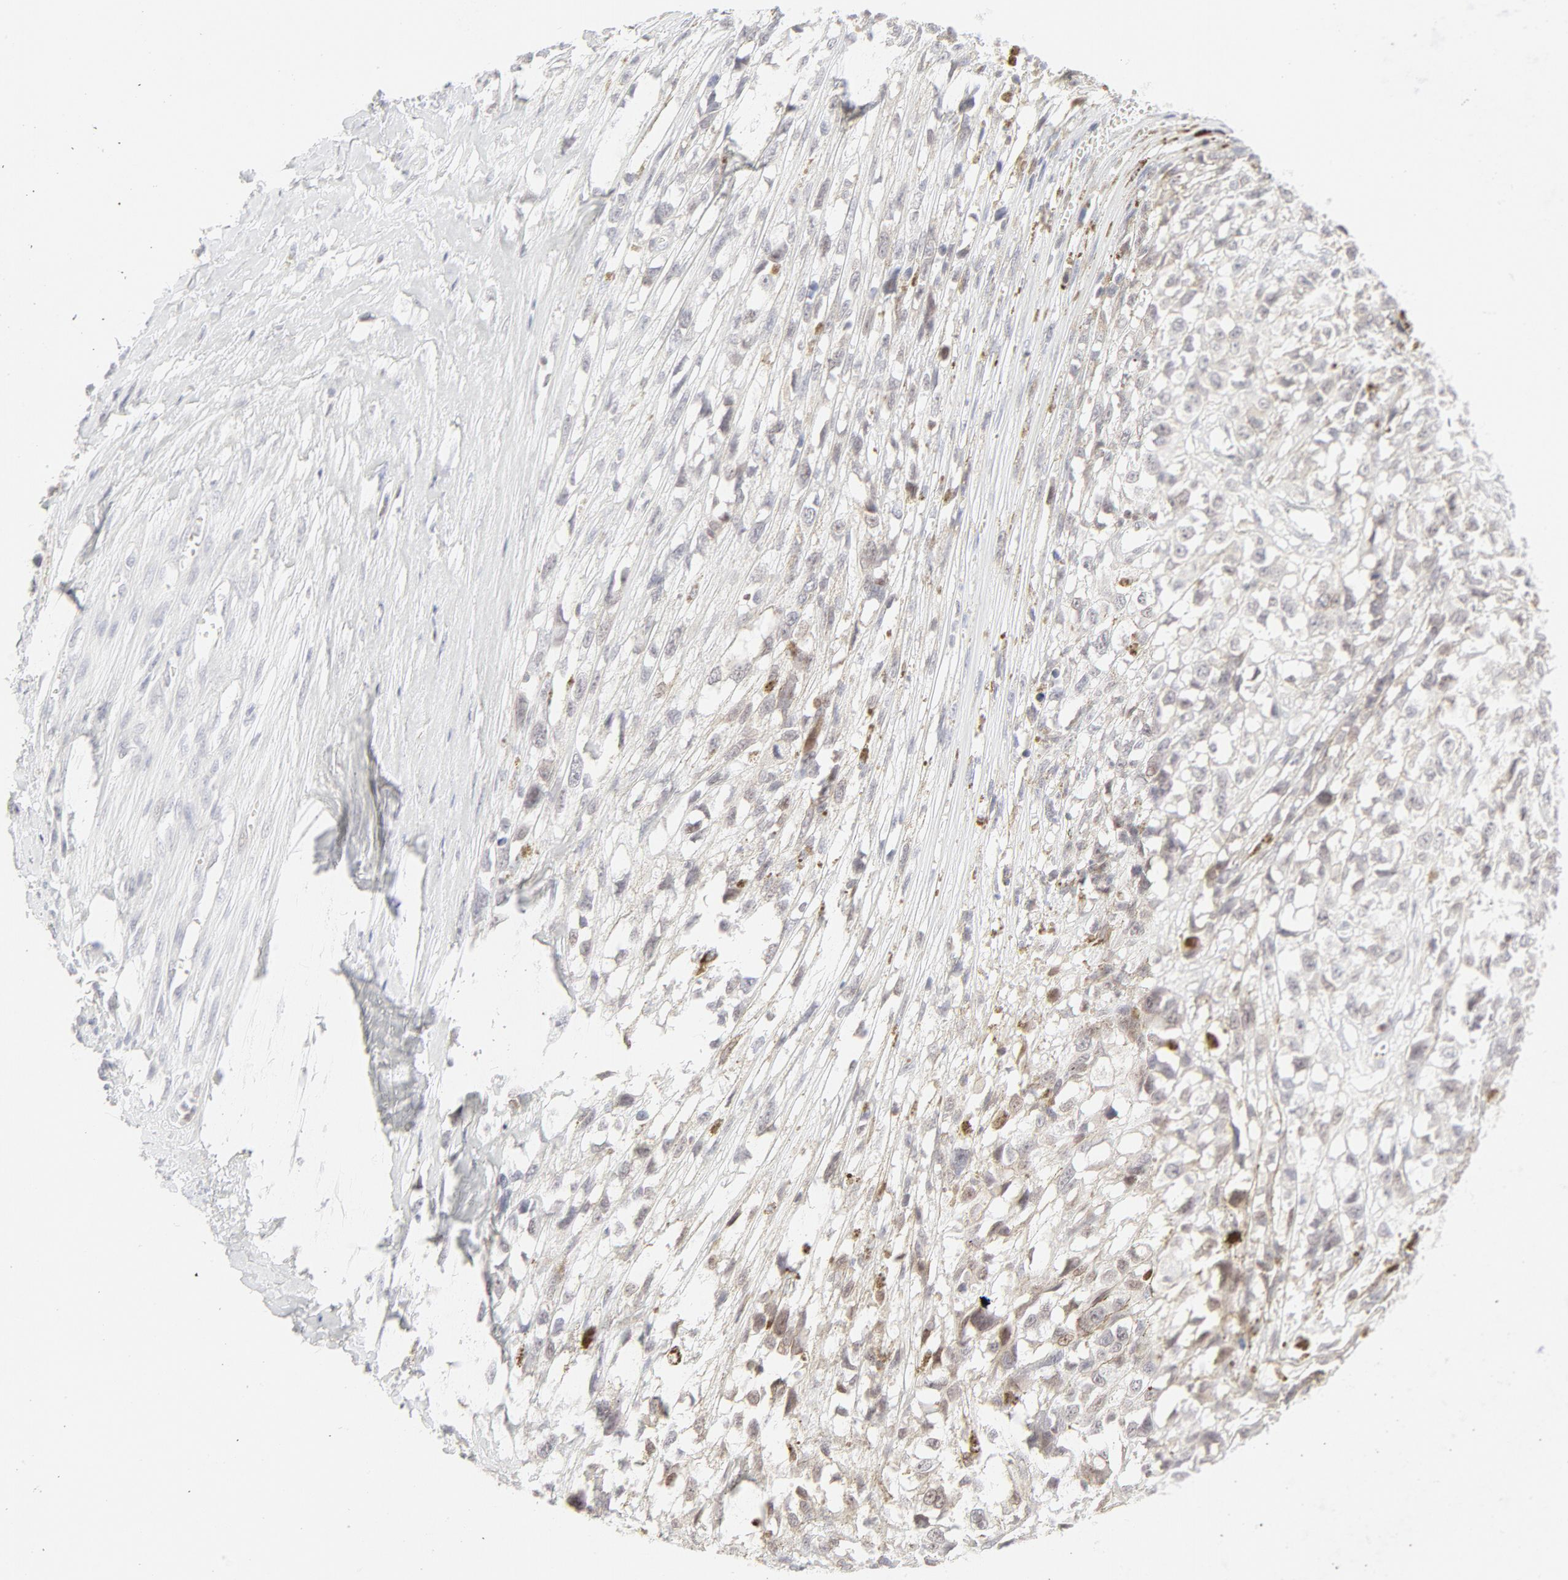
{"staining": {"intensity": "weak", "quantity": "<25%", "location": "cytoplasmic/membranous"}, "tissue": "melanoma", "cell_type": "Tumor cells", "image_type": "cancer", "snomed": [{"axis": "morphology", "description": "Malignant melanoma, Metastatic site"}, {"axis": "topography", "description": "Lymph node"}], "caption": "DAB immunohistochemical staining of human malignant melanoma (metastatic site) exhibits no significant expression in tumor cells. (DAB (3,3'-diaminobenzidine) IHC, high magnification).", "gene": "PRKCB", "patient": {"sex": "male", "age": 59}}